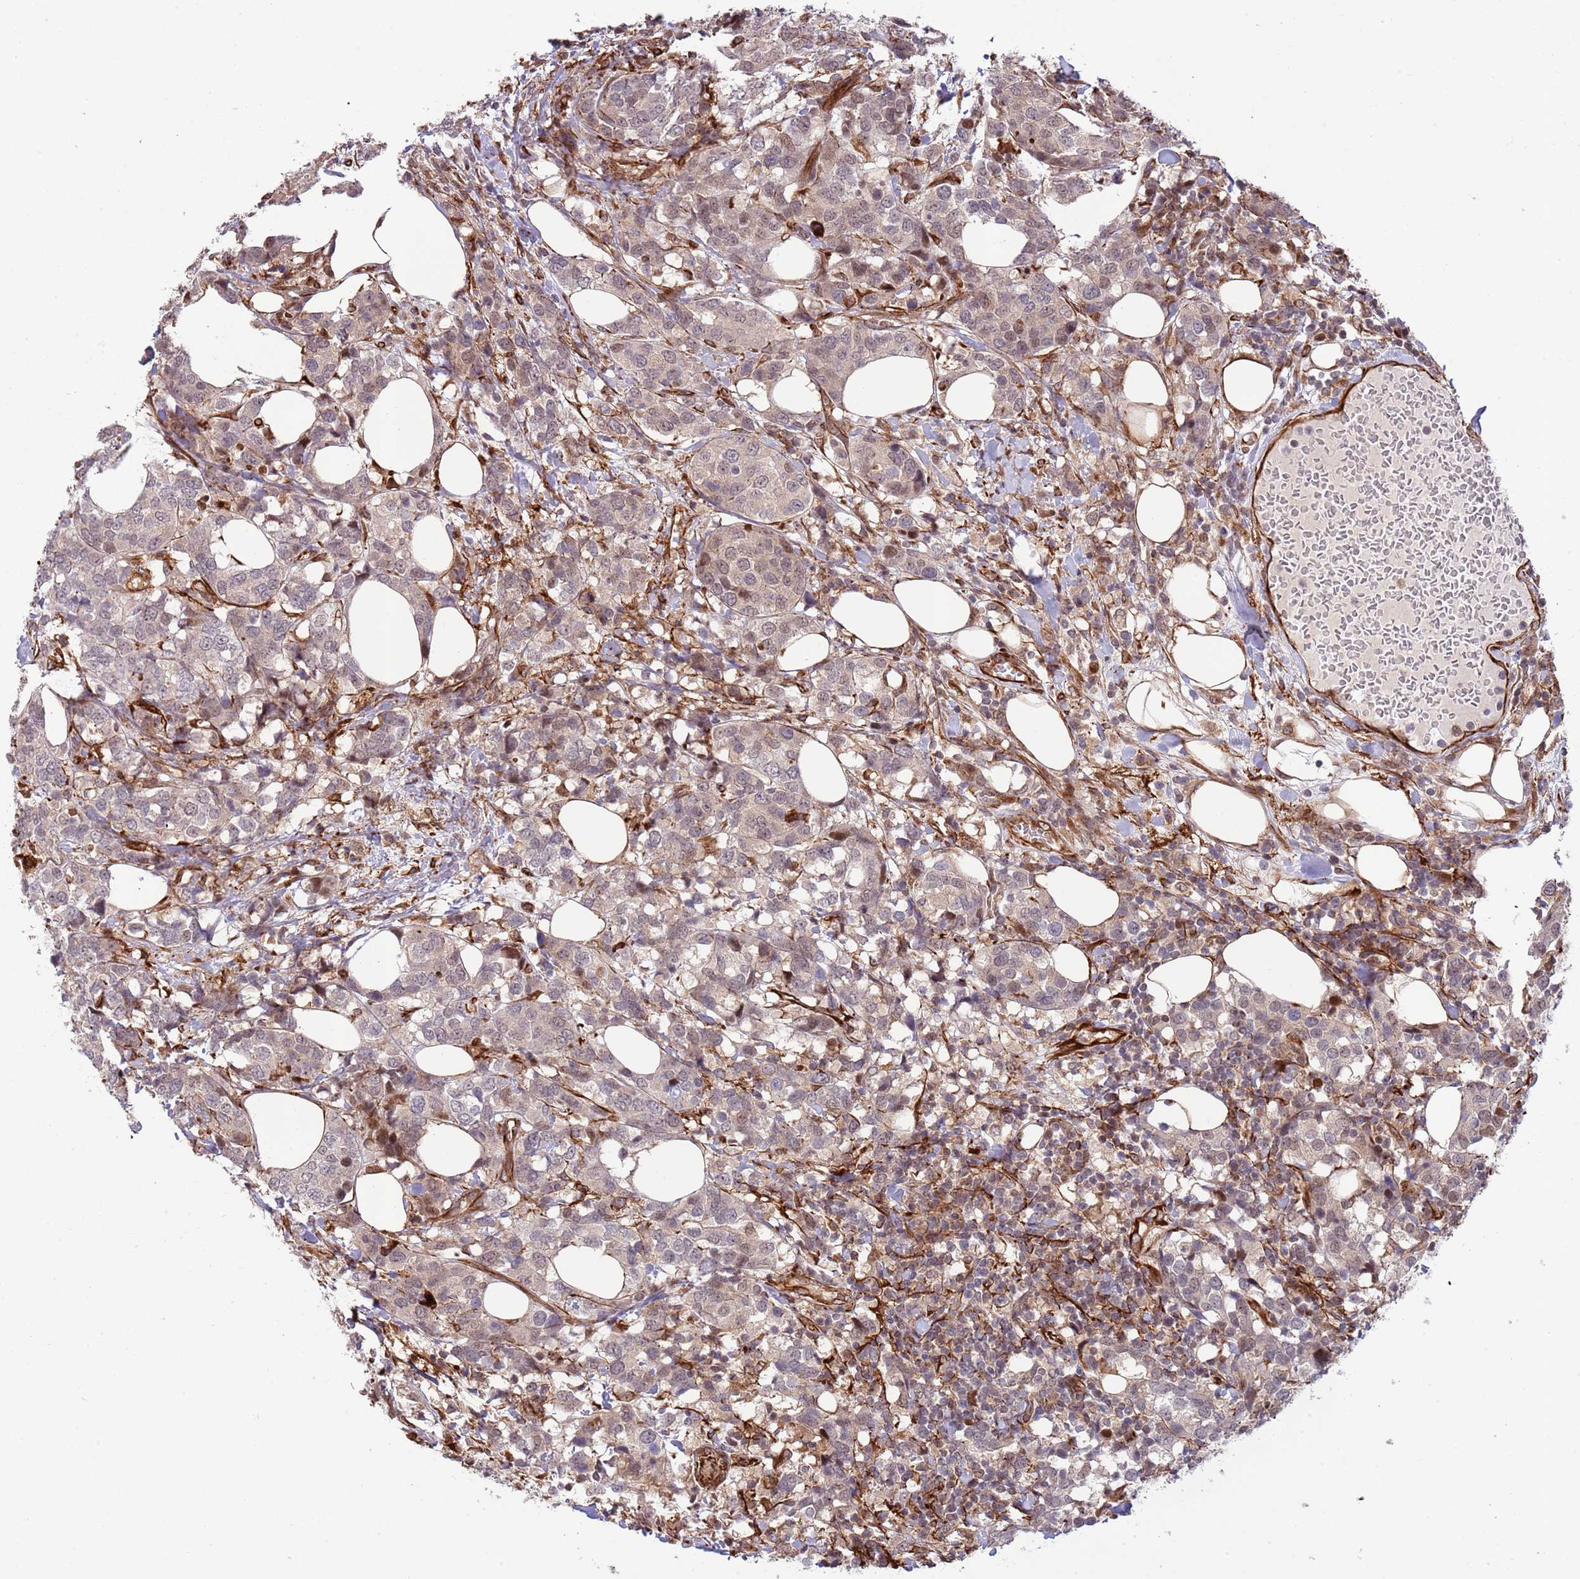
{"staining": {"intensity": "weak", "quantity": "<25%", "location": "cytoplasmic/membranous,nuclear"}, "tissue": "breast cancer", "cell_type": "Tumor cells", "image_type": "cancer", "snomed": [{"axis": "morphology", "description": "Lobular carcinoma"}, {"axis": "topography", "description": "Breast"}], "caption": "This histopathology image is of breast cancer stained with immunohistochemistry to label a protein in brown with the nuclei are counter-stained blue. There is no expression in tumor cells.", "gene": "NEK3", "patient": {"sex": "female", "age": 59}}